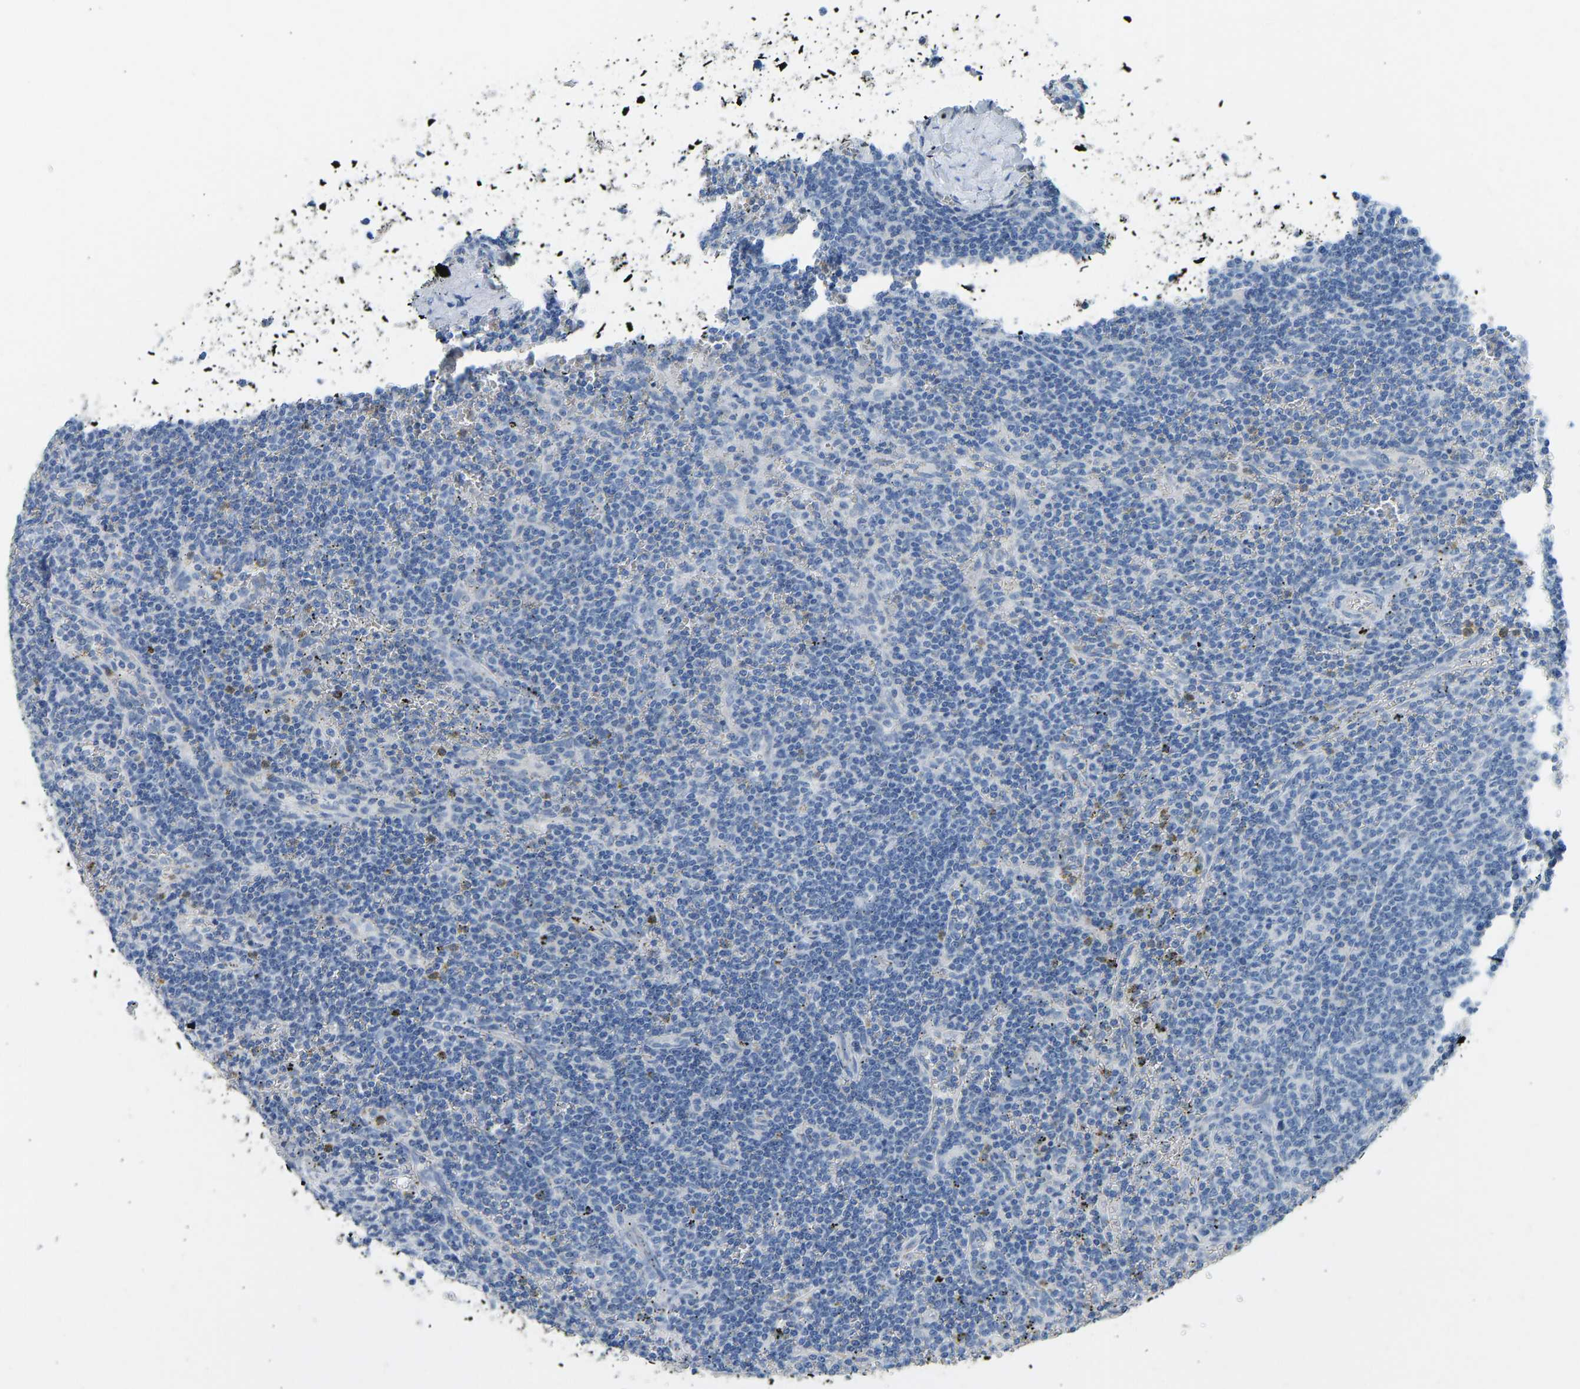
{"staining": {"intensity": "negative", "quantity": "none", "location": "none"}, "tissue": "lymphoma", "cell_type": "Tumor cells", "image_type": "cancer", "snomed": [{"axis": "morphology", "description": "Malignant lymphoma, non-Hodgkin's type, Low grade"}, {"axis": "topography", "description": "Spleen"}], "caption": "The micrograph shows no significant staining in tumor cells of lymphoma.", "gene": "ATP1A1", "patient": {"sex": "female", "age": 19}}